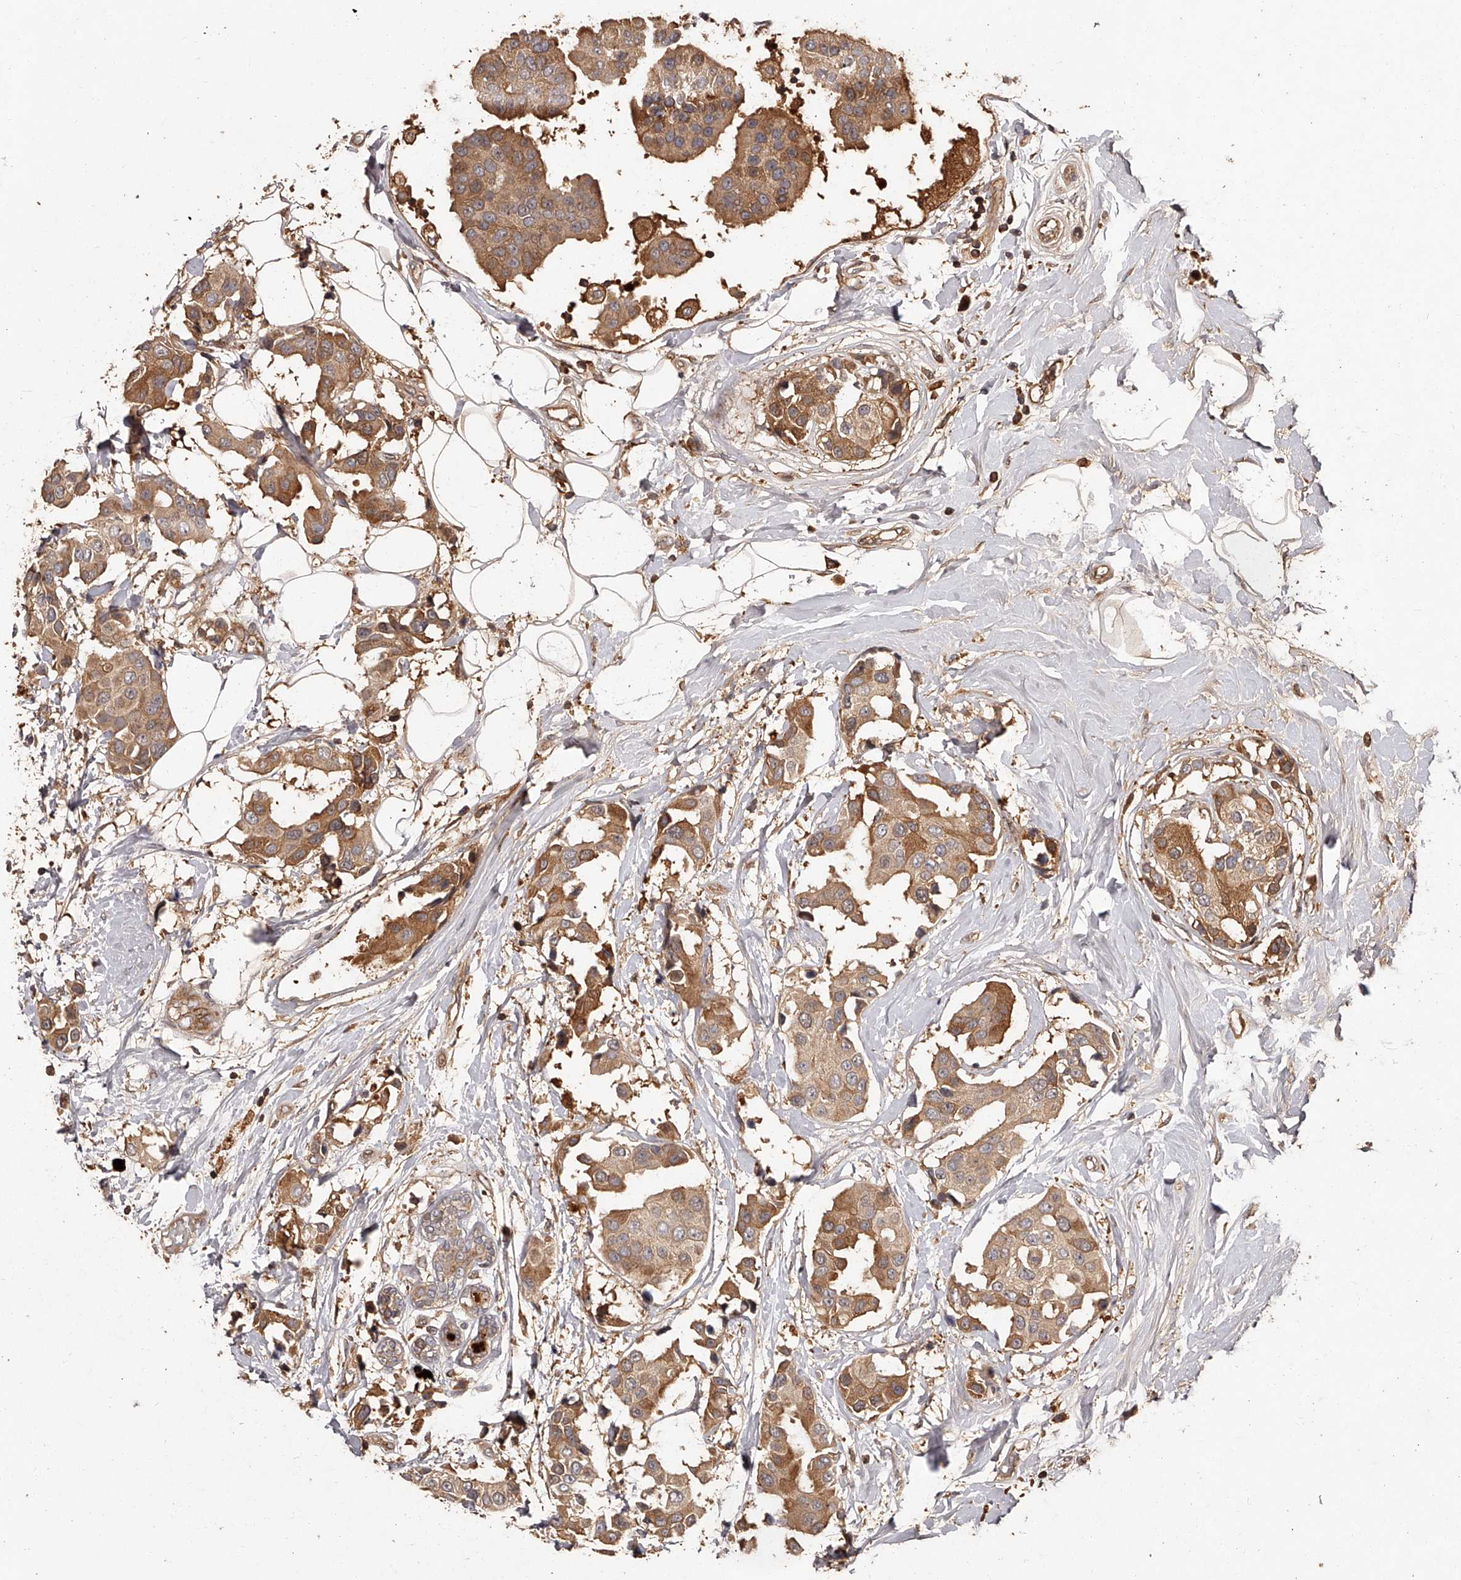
{"staining": {"intensity": "moderate", "quantity": ">75%", "location": "cytoplasmic/membranous"}, "tissue": "breast cancer", "cell_type": "Tumor cells", "image_type": "cancer", "snomed": [{"axis": "morphology", "description": "Normal tissue, NOS"}, {"axis": "morphology", "description": "Duct carcinoma"}, {"axis": "topography", "description": "Breast"}], "caption": "Tumor cells reveal medium levels of moderate cytoplasmic/membranous staining in about >75% of cells in invasive ductal carcinoma (breast).", "gene": "CRYZL1", "patient": {"sex": "female", "age": 39}}